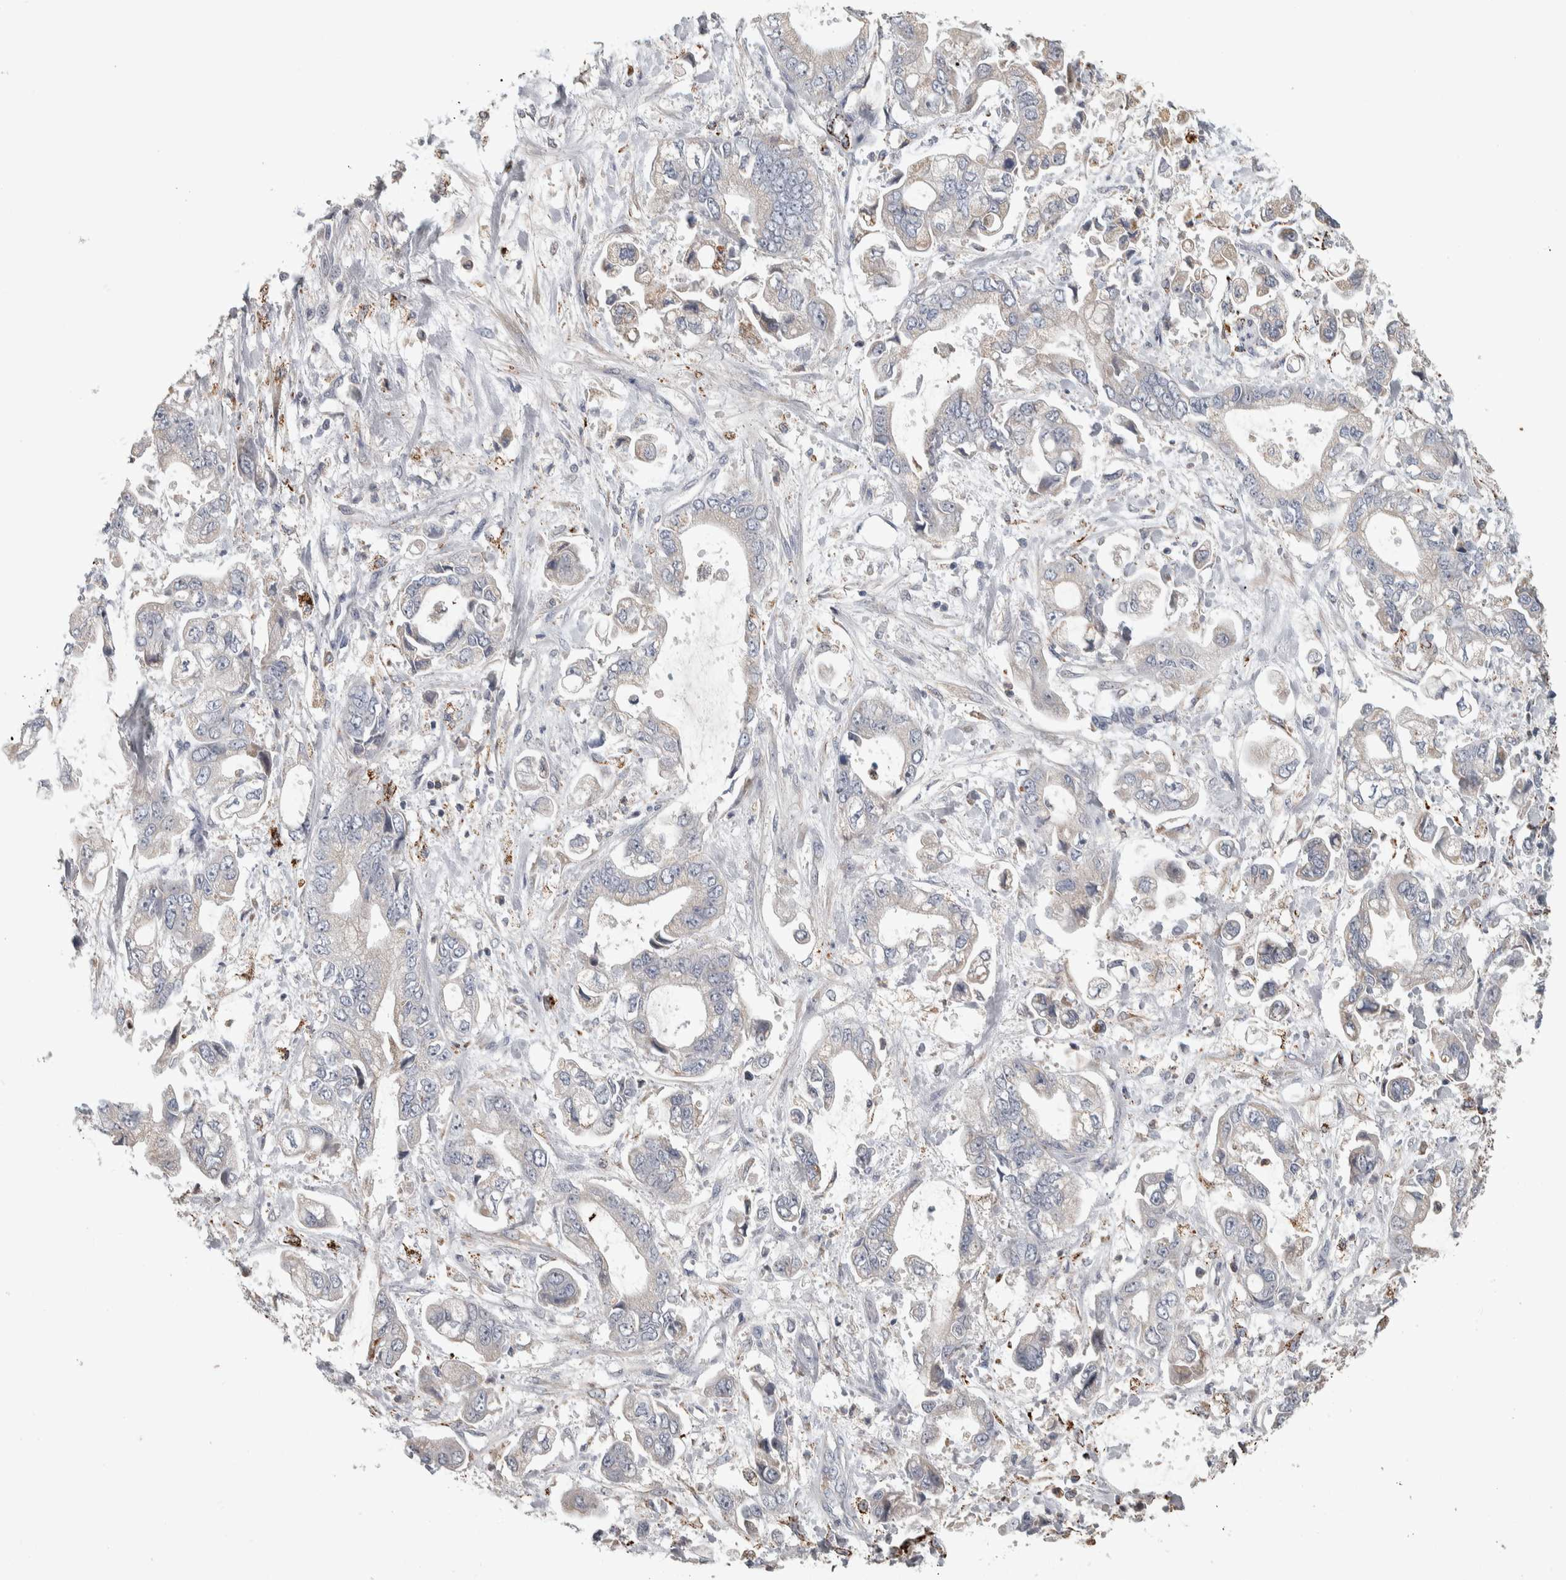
{"staining": {"intensity": "negative", "quantity": "none", "location": "none"}, "tissue": "stomach cancer", "cell_type": "Tumor cells", "image_type": "cancer", "snomed": [{"axis": "morphology", "description": "Normal tissue, NOS"}, {"axis": "morphology", "description": "Adenocarcinoma, NOS"}, {"axis": "topography", "description": "Stomach"}], "caption": "Tumor cells show no significant staining in stomach adenocarcinoma. The staining is performed using DAB (3,3'-diaminobenzidine) brown chromogen with nuclei counter-stained in using hematoxylin.", "gene": "FAM78A", "patient": {"sex": "male", "age": 62}}